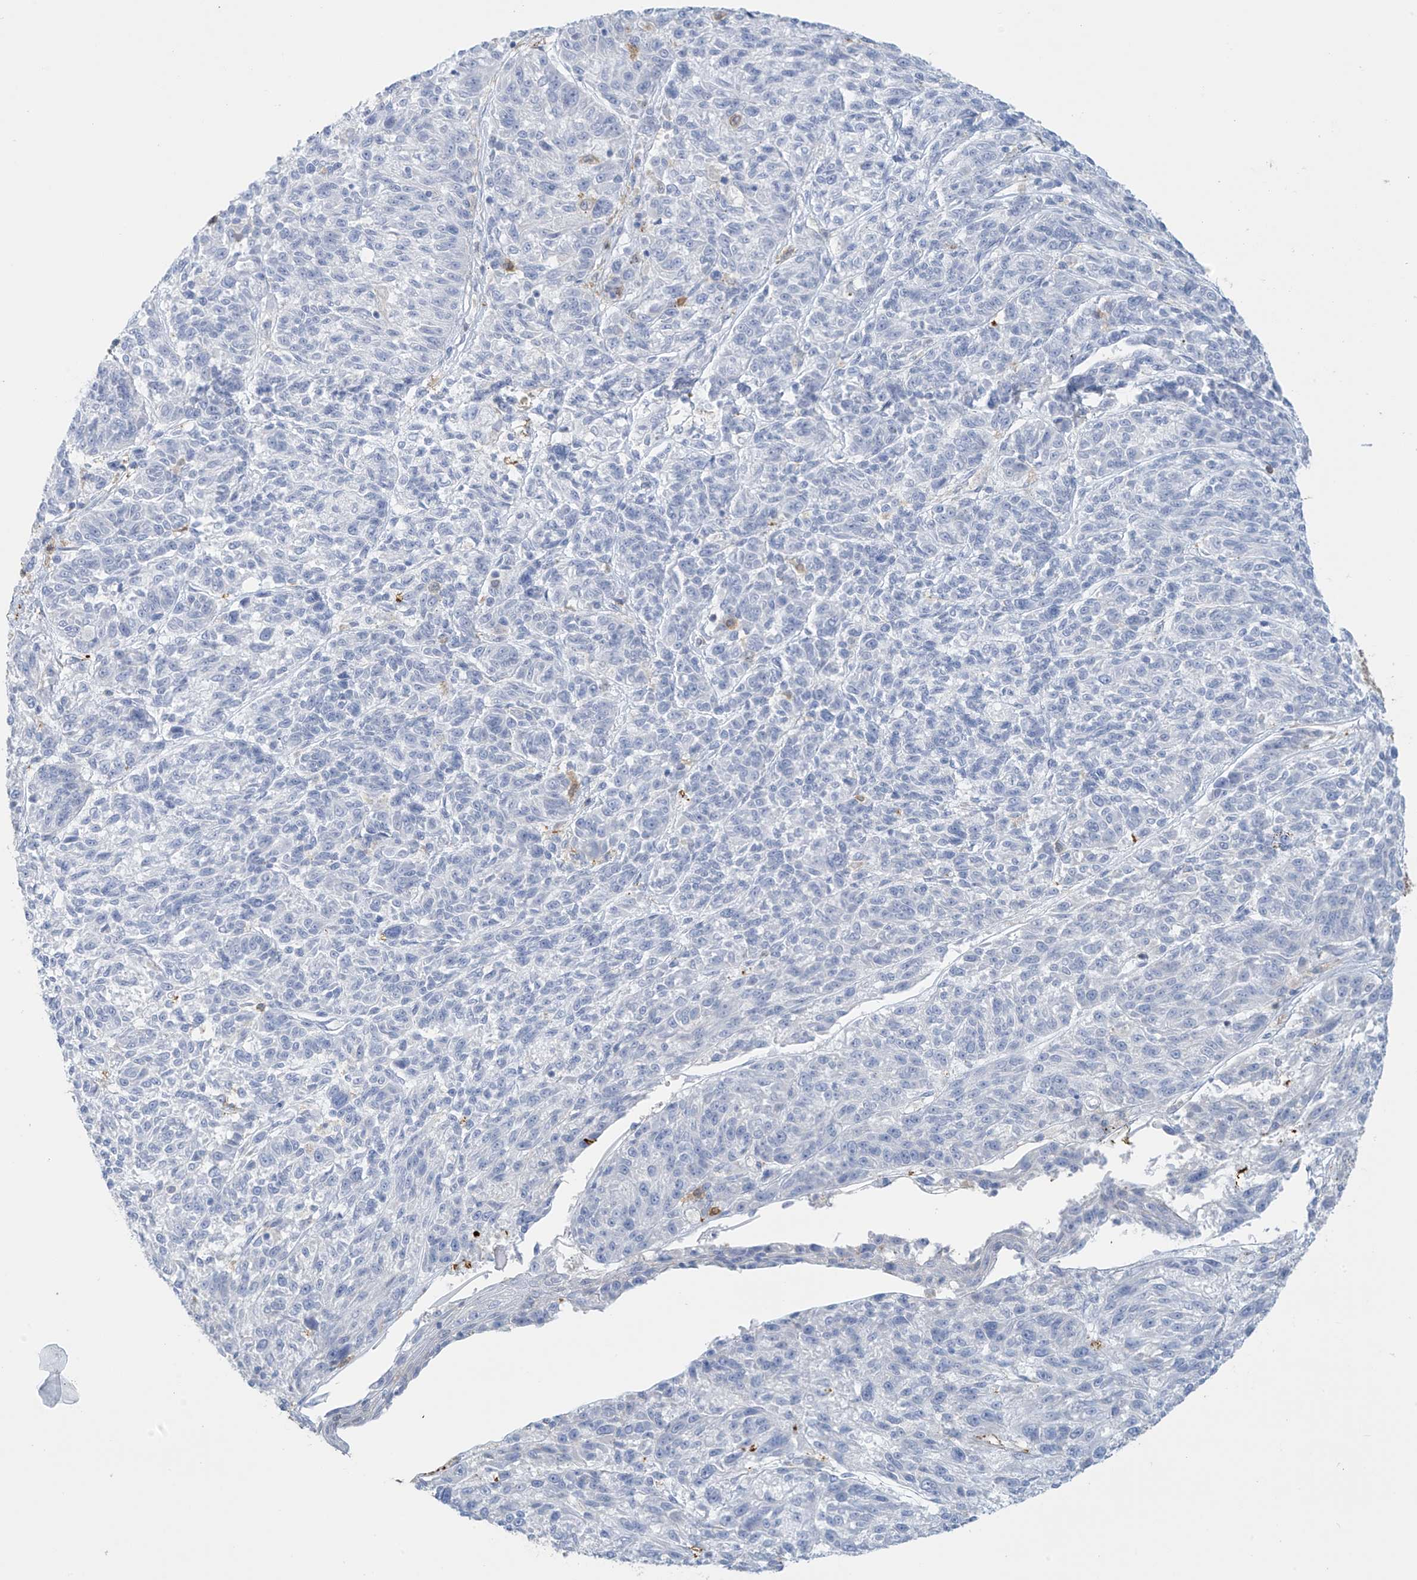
{"staining": {"intensity": "negative", "quantity": "none", "location": "none"}, "tissue": "melanoma", "cell_type": "Tumor cells", "image_type": "cancer", "snomed": [{"axis": "morphology", "description": "Malignant melanoma, NOS"}, {"axis": "topography", "description": "Skin"}], "caption": "An image of malignant melanoma stained for a protein demonstrates no brown staining in tumor cells.", "gene": "TRMT2B", "patient": {"sex": "male", "age": 53}}